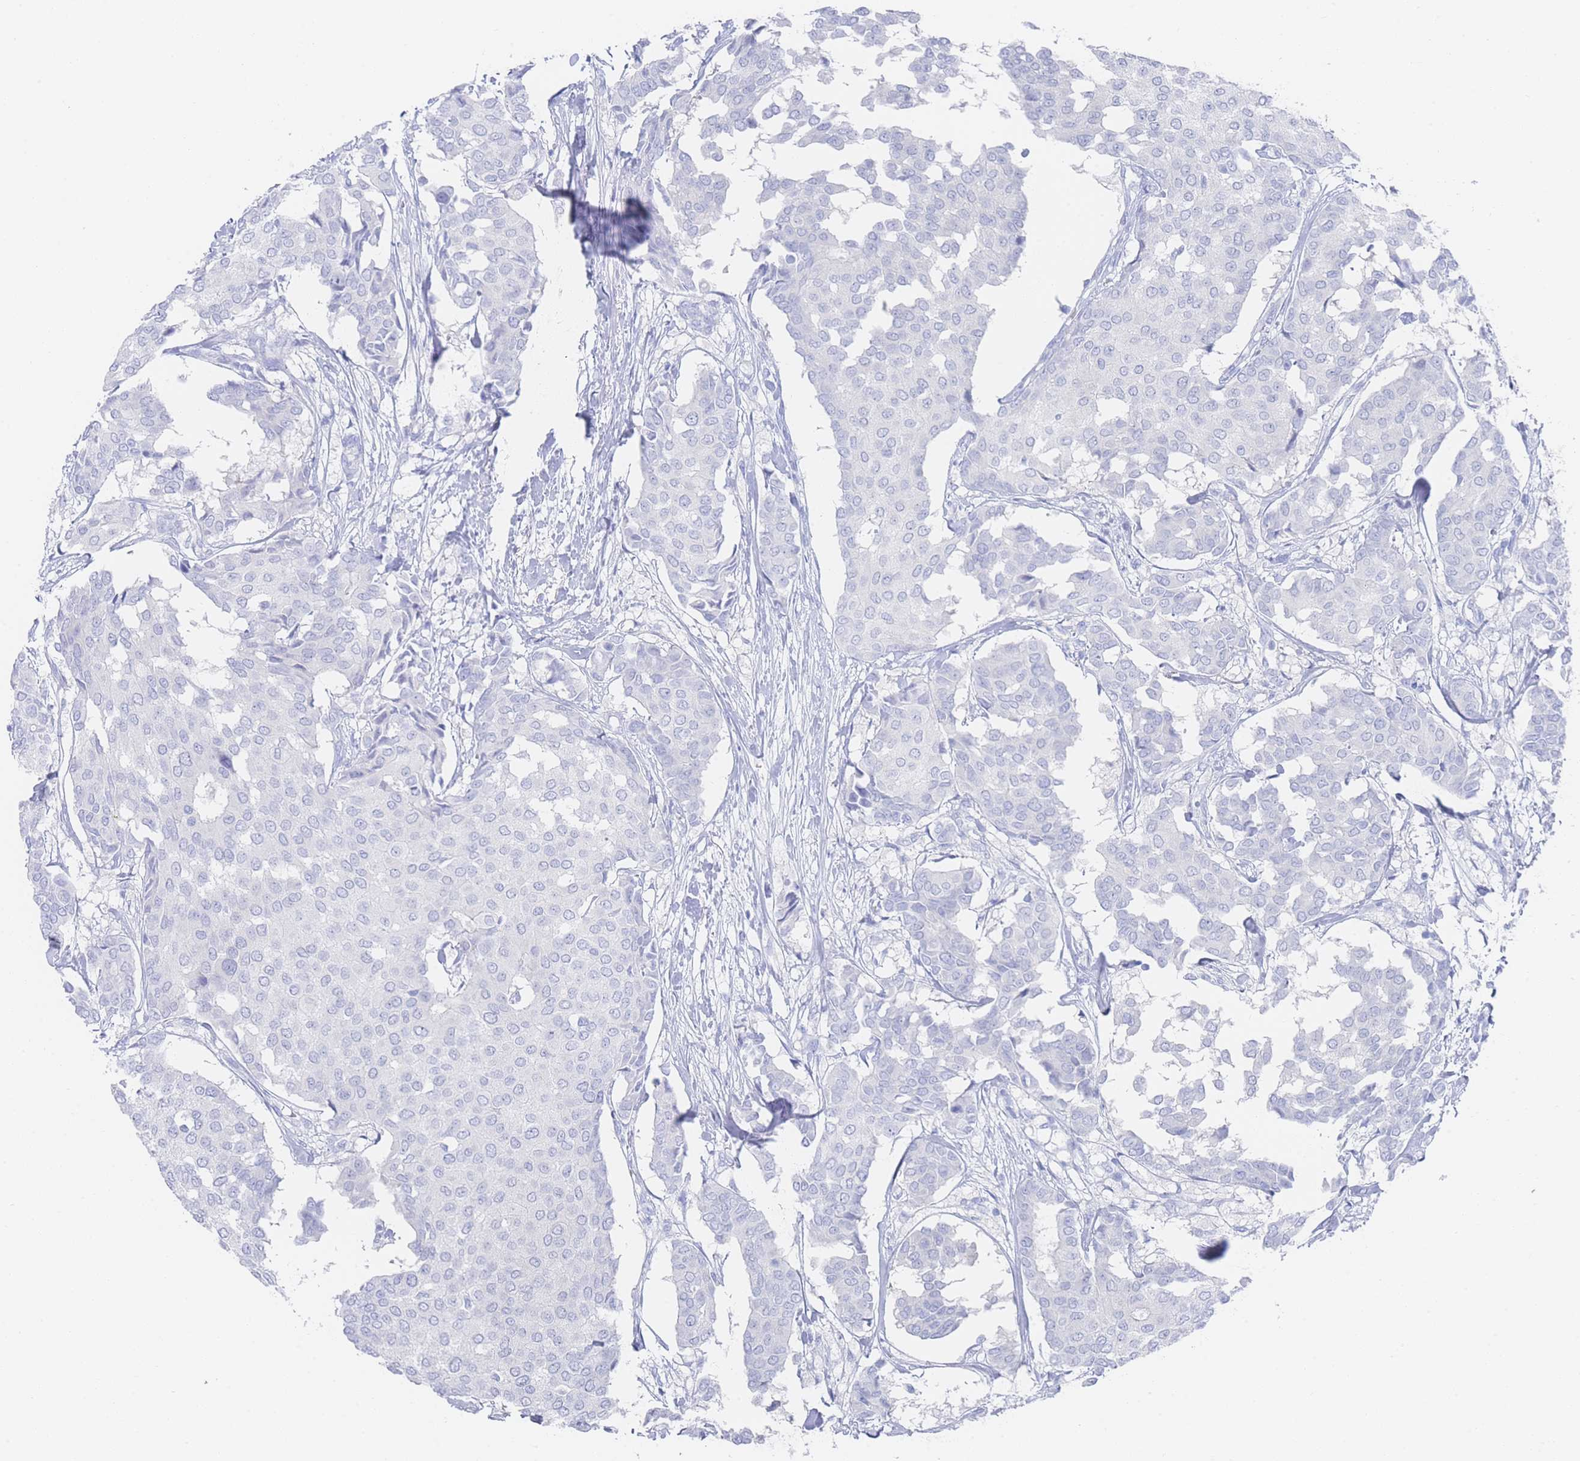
{"staining": {"intensity": "negative", "quantity": "none", "location": "none"}, "tissue": "breast cancer", "cell_type": "Tumor cells", "image_type": "cancer", "snomed": [{"axis": "morphology", "description": "Duct carcinoma"}, {"axis": "topography", "description": "Breast"}], "caption": "Immunohistochemistry of human invasive ductal carcinoma (breast) shows no positivity in tumor cells. (DAB IHC, high magnification).", "gene": "LRRC37A", "patient": {"sex": "female", "age": 75}}